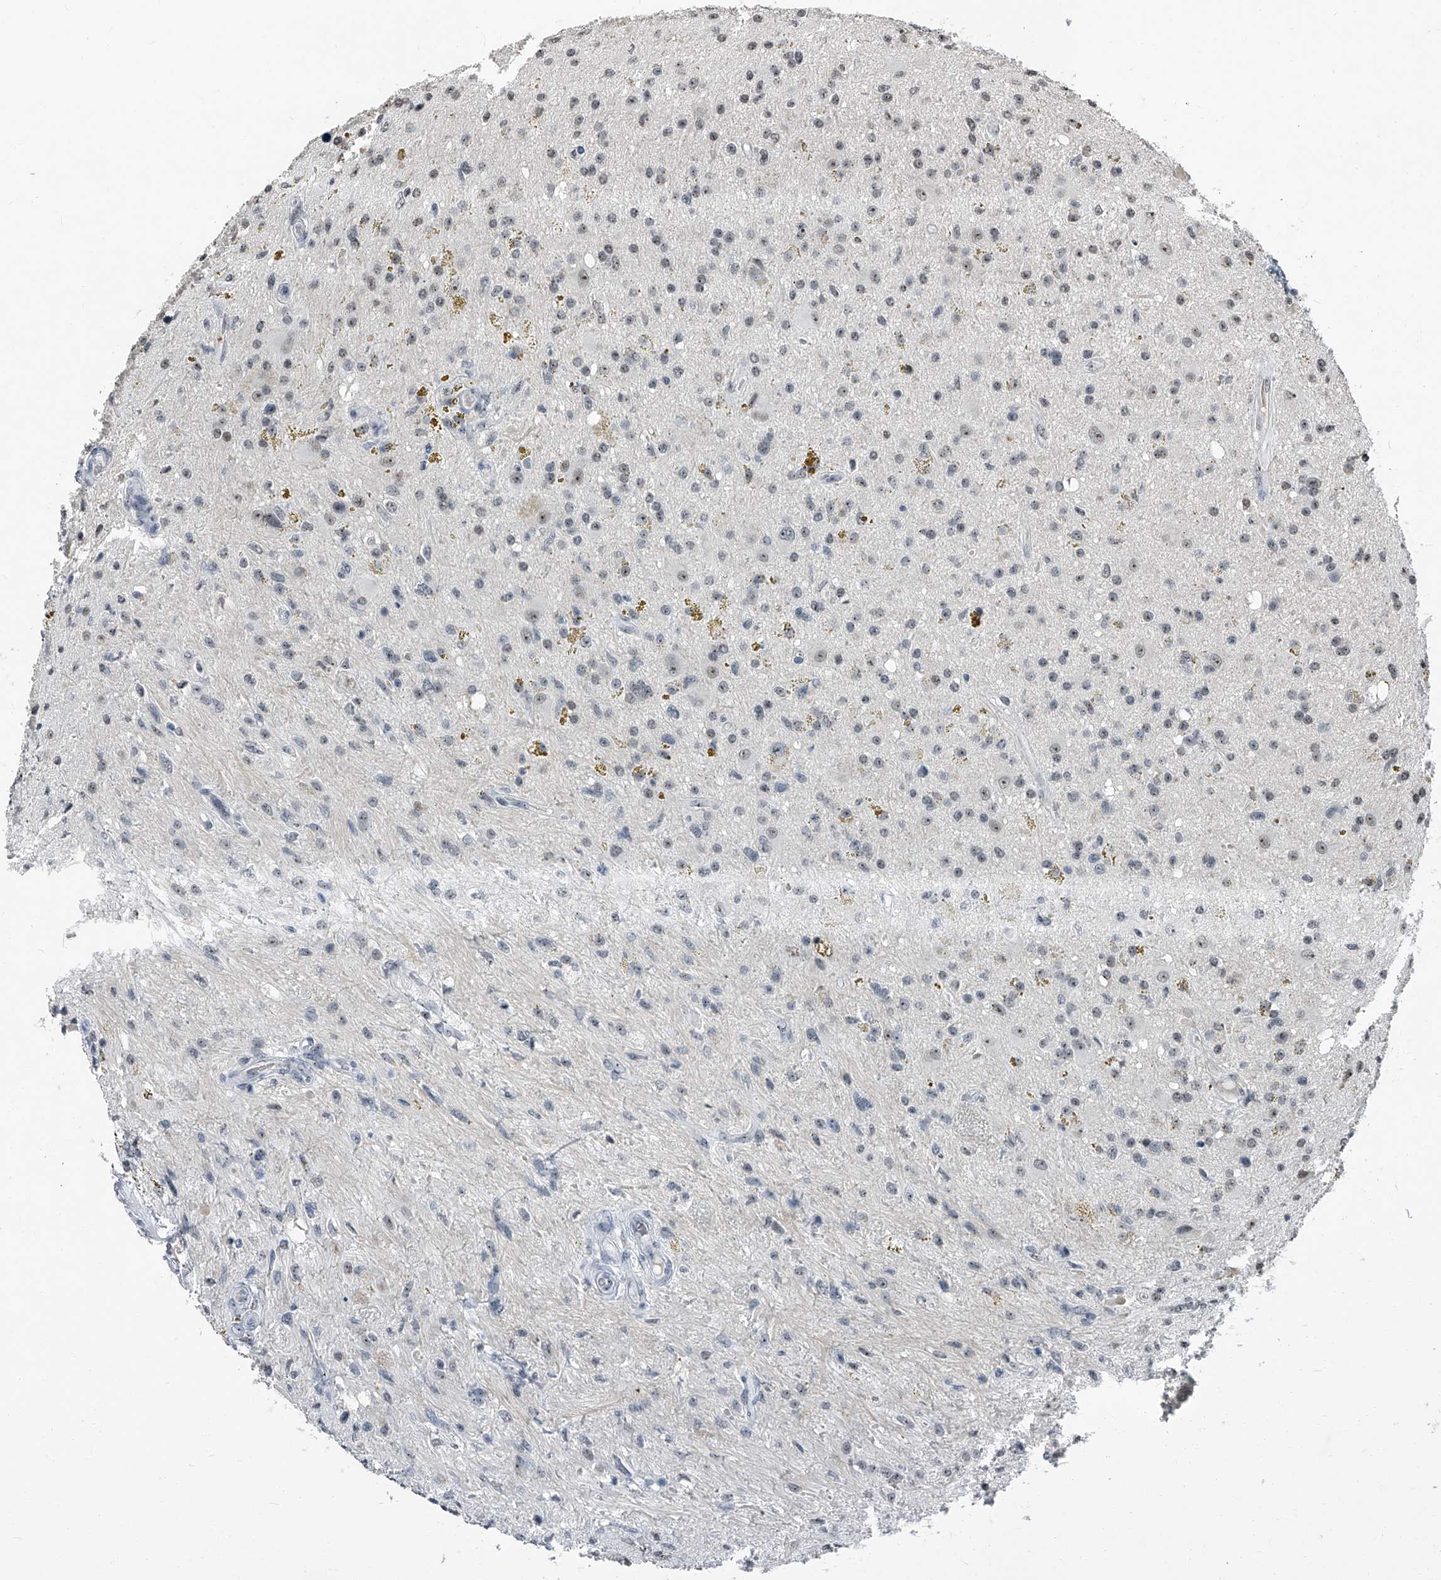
{"staining": {"intensity": "weak", "quantity": "25%-75%", "location": "nuclear"}, "tissue": "glioma", "cell_type": "Tumor cells", "image_type": "cancer", "snomed": [{"axis": "morphology", "description": "Glioma, malignant, High grade"}, {"axis": "topography", "description": "Brain"}], "caption": "A micrograph of human glioma stained for a protein displays weak nuclear brown staining in tumor cells.", "gene": "TCOF1", "patient": {"sex": "male", "age": 33}}